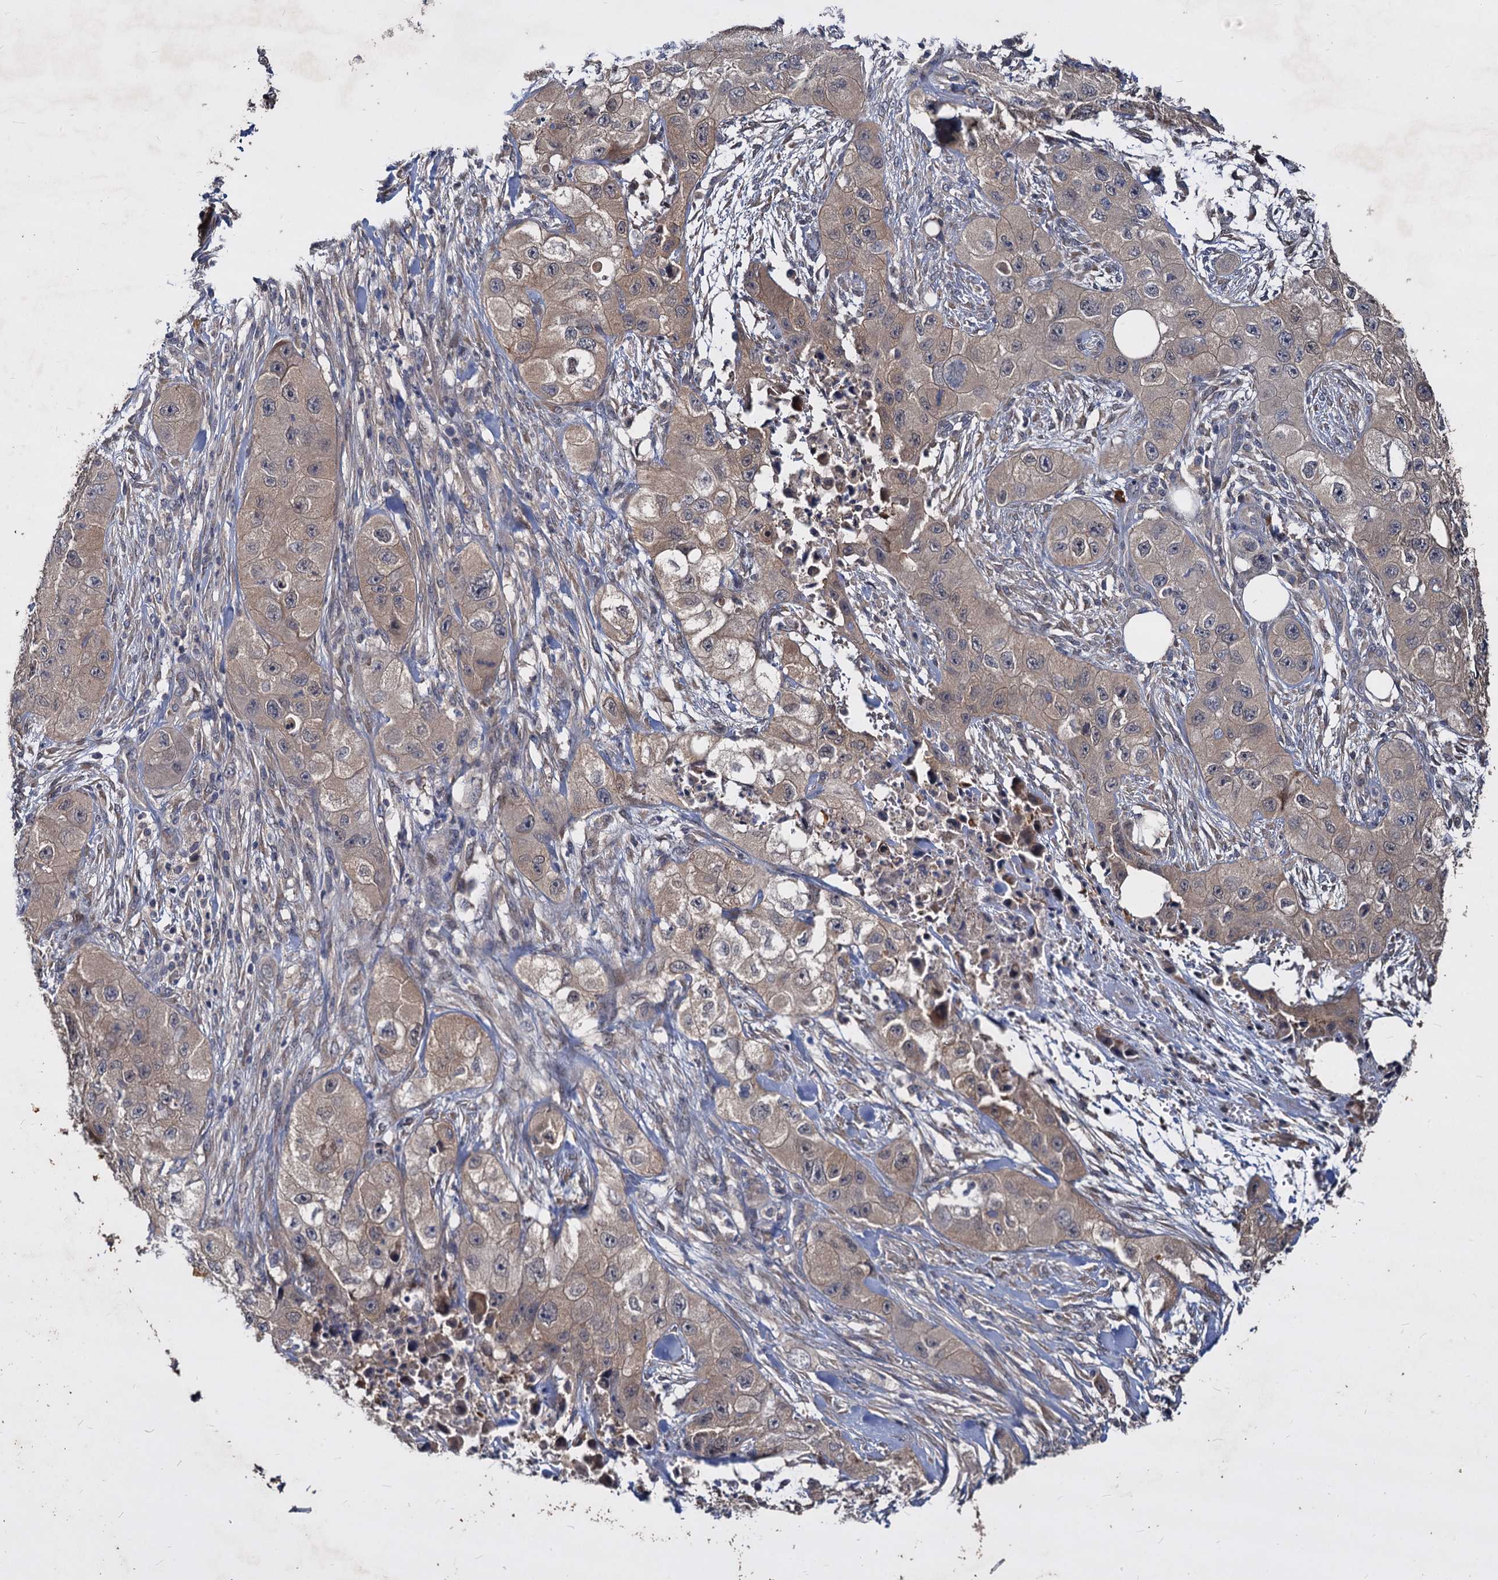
{"staining": {"intensity": "weak", "quantity": "25%-75%", "location": "cytoplasmic/membranous"}, "tissue": "skin cancer", "cell_type": "Tumor cells", "image_type": "cancer", "snomed": [{"axis": "morphology", "description": "Squamous cell carcinoma, NOS"}, {"axis": "topography", "description": "Skin"}, {"axis": "topography", "description": "Subcutis"}], "caption": "A photomicrograph showing weak cytoplasmic/membranous staining in approximately 25%-75% of tumor cells in squamous cell carcinoma (skin), as visualized by brown immunohistochemical staining.", "gene": "CCDC184", "patient": {"sex": "male", "age": 73}}